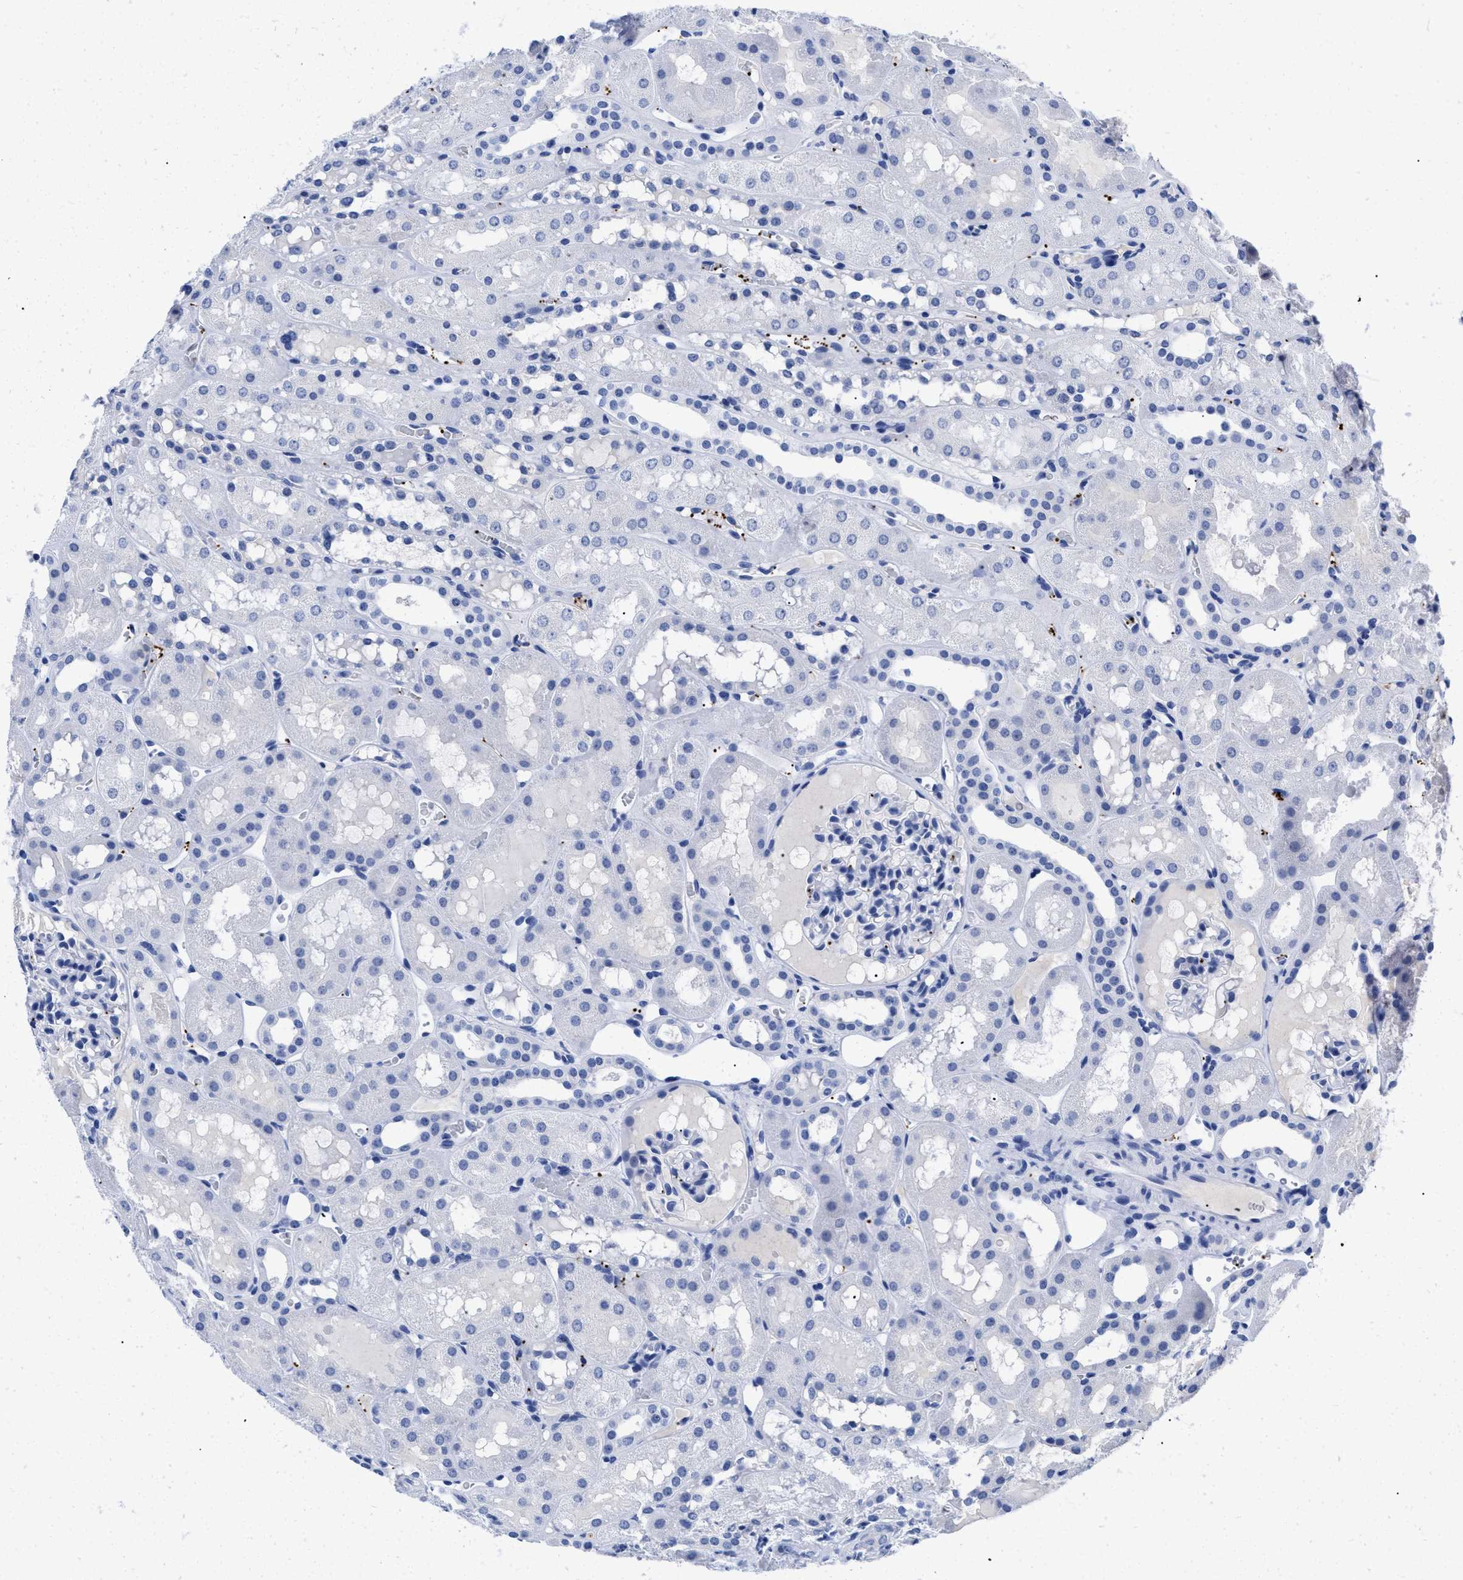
{"staining": {"intensity": "negative", "quantity": "none", "location": "none"}, "tissue": "kidney", "cell_type": "Cells in glomeruli", "image_type": "normal", "snomed": [{"axis": "morphology", "description": "Normal tissue, NOS"}, {"axis": "topography", "description": "Kidney"}, {"axis": "topography", "description": "Urinary bladder"}], "caption": "Immunohistochemical staining of benign human kidney shows no significant staining in cells in glomeruli. (DAB immunohistochemistry (IHC) visualized using brightfield microscopy, high magnification).", "gene": "TREML1", "patient": {"sex": "male", "age": 16}}